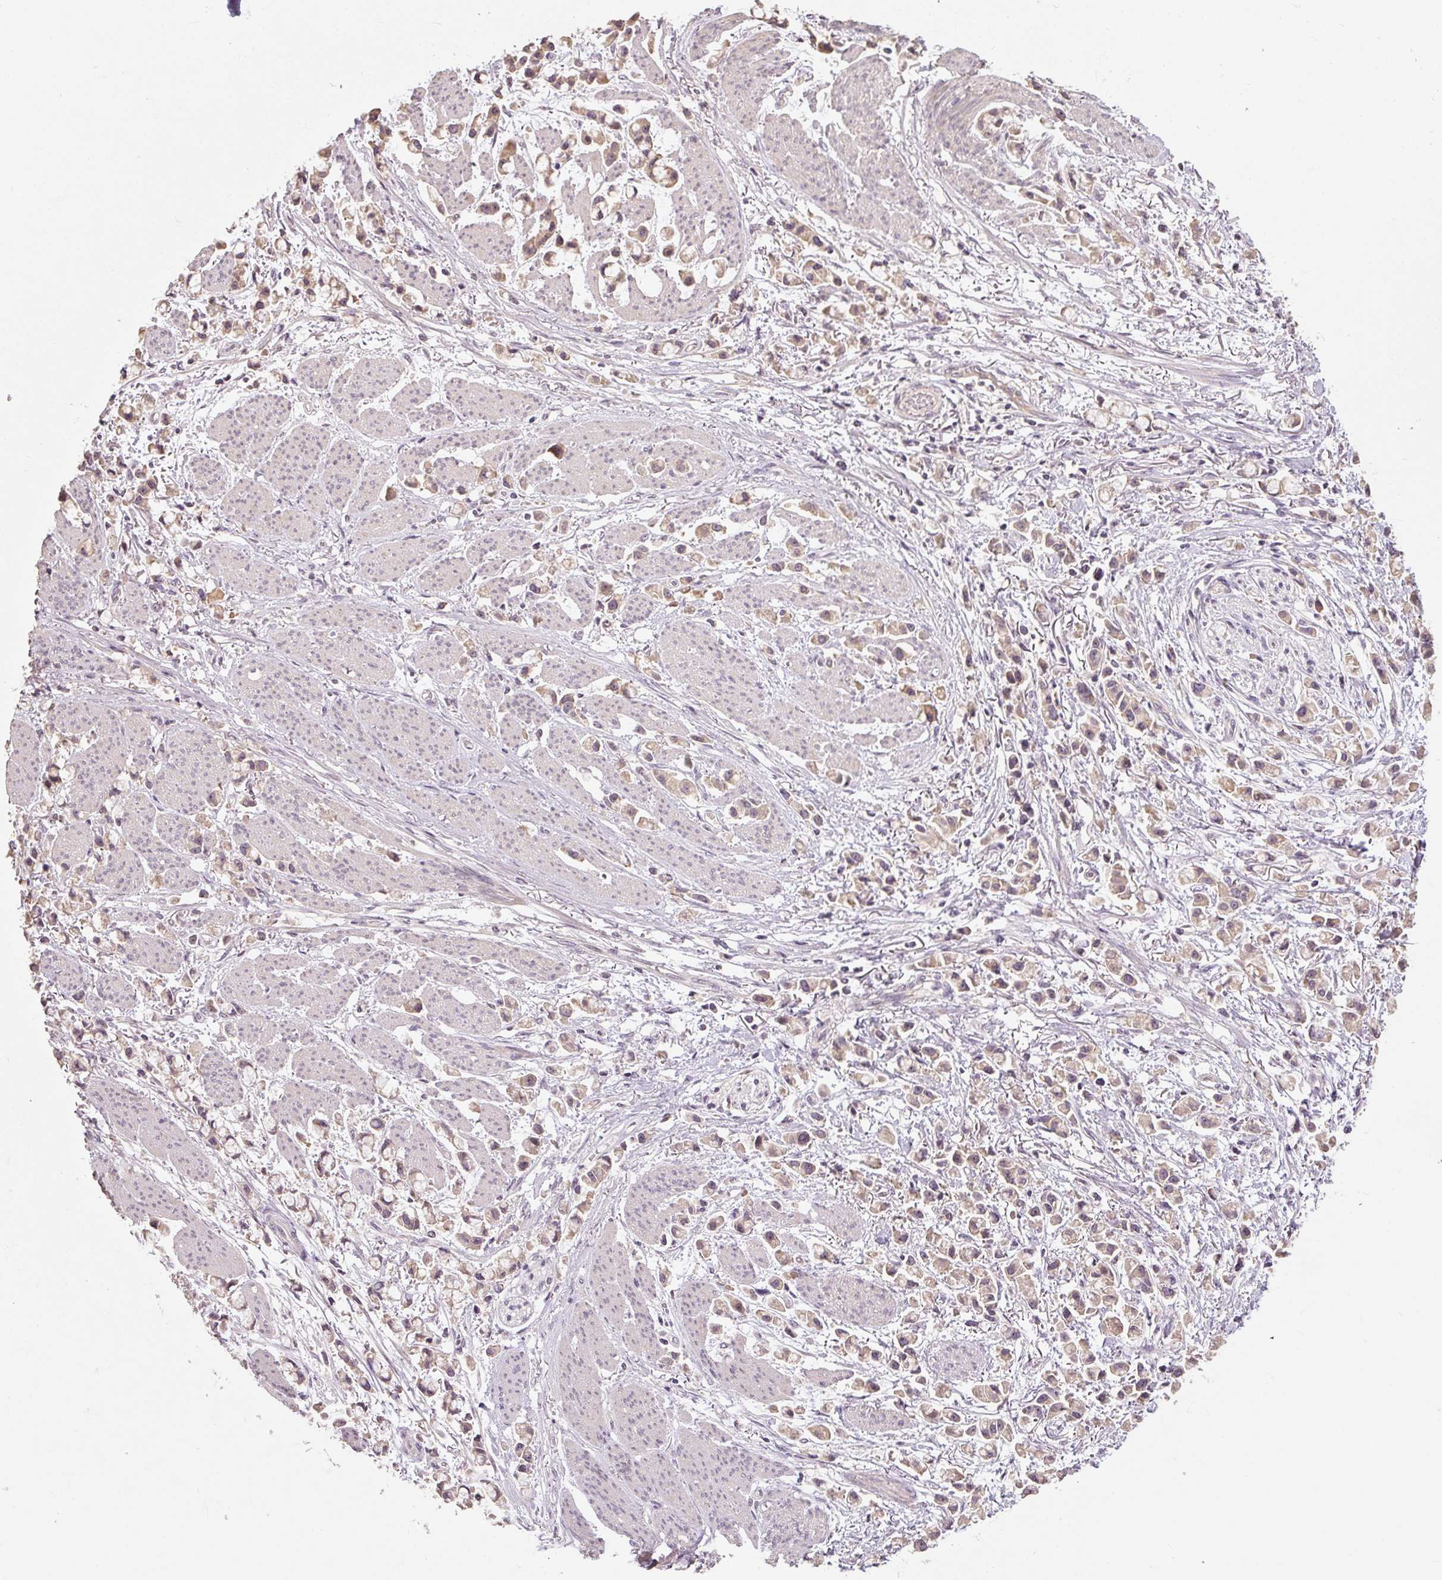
{"staining": {"intensity": "weak", "quantity": "25%-75%", "location": "cytoplasmic/membranous"}, "tissue": "stomach cancer", "cell_type": "Tumor cells", "image_type": "cancer", "snomed": [{"axis": "morphology", "description": "Adenocarcinoma, NOS"}, {"axis": "topography", "description": "Stomach"}], "caption": "Stomach adenocarcinoma stained with immunohistochemistry demonstrates weak cytoplasmic/membranous positivity in approximately 25%-75% of tumor cells.", "gene": "CFAP65", "patient": {"sex": "female", "age": 81}}